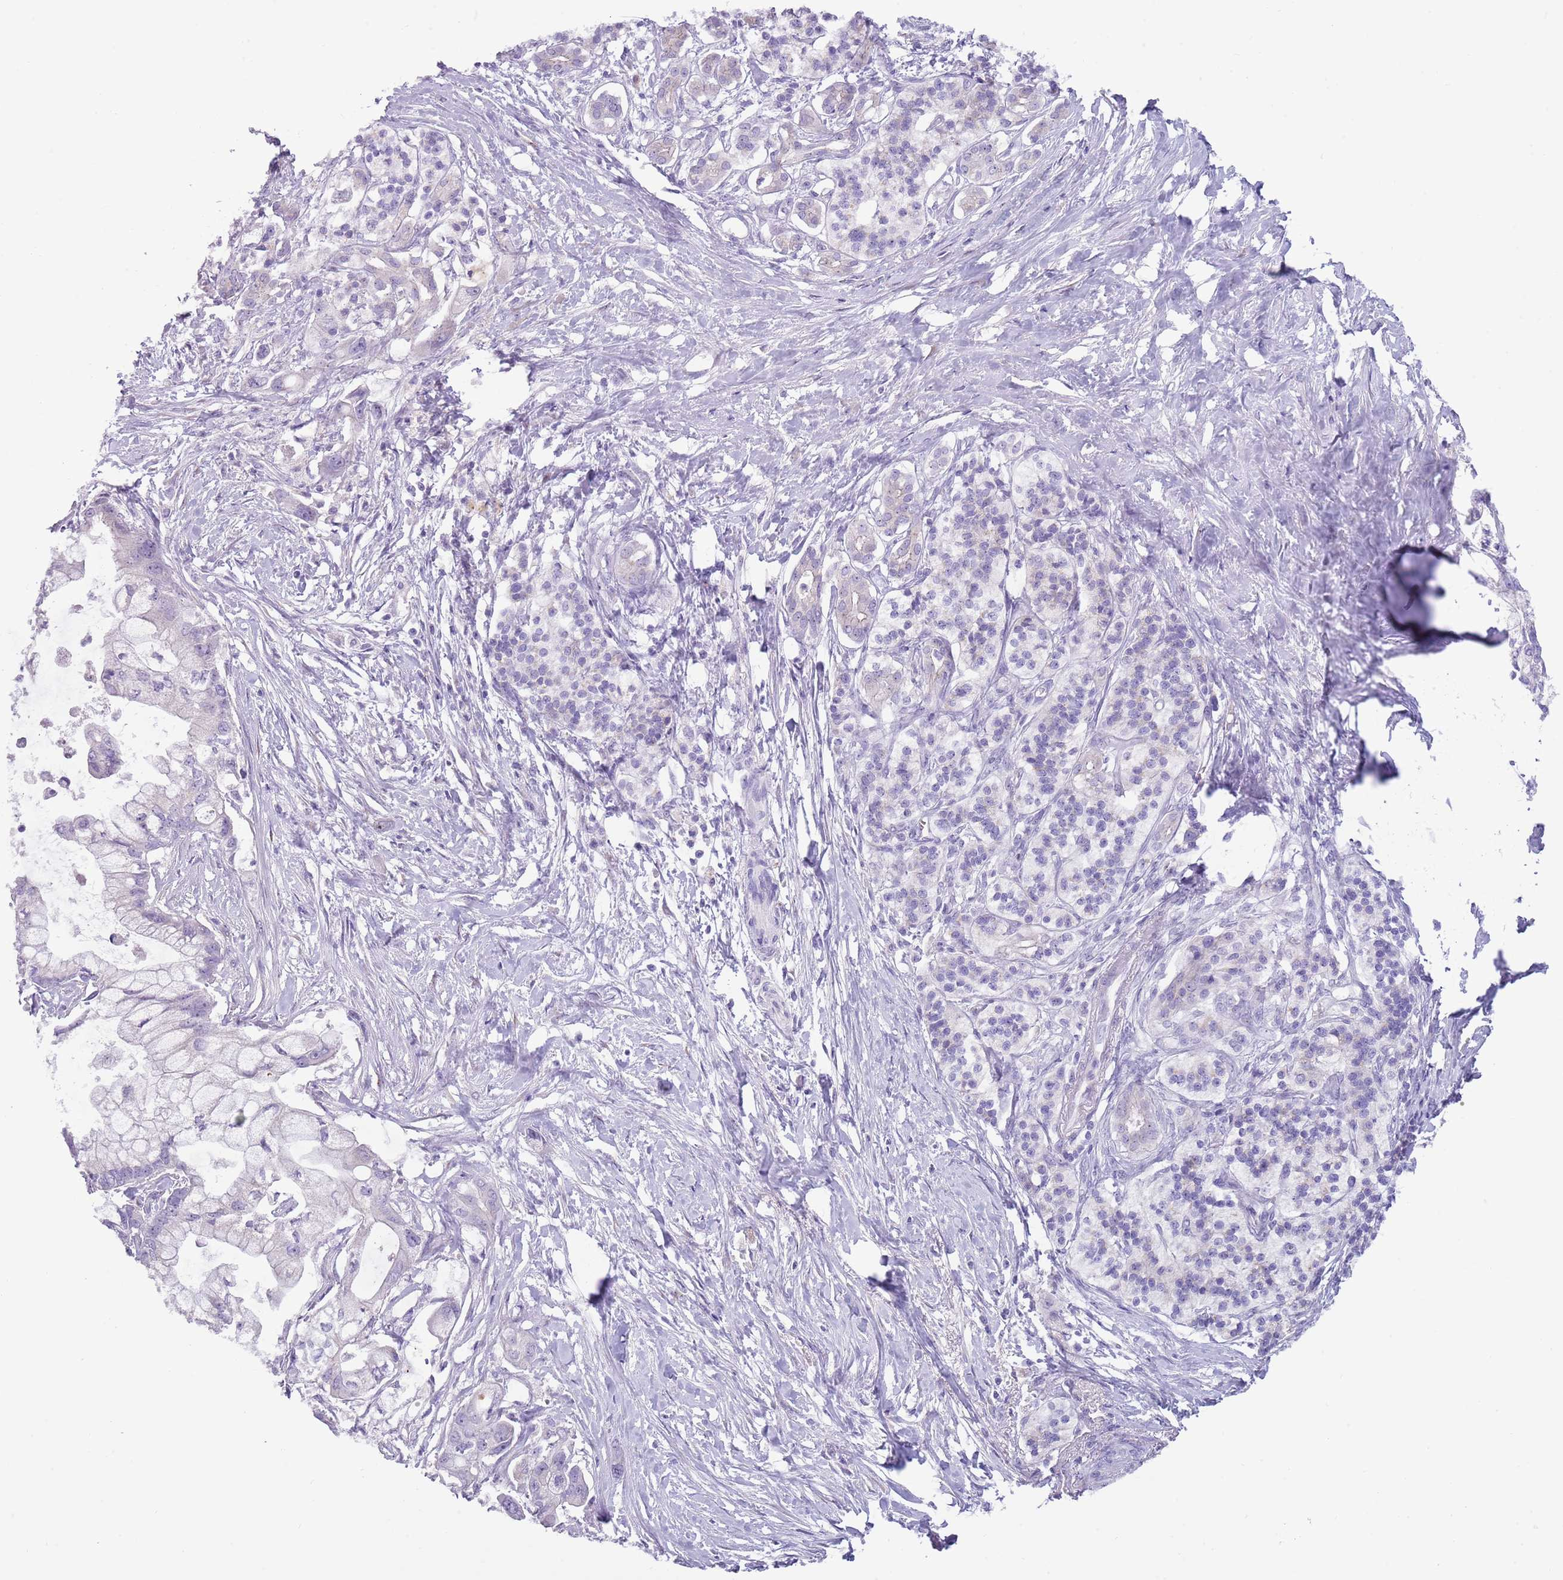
{"staining": {"intensity": "negative", "quantity": "none", "location": "none"}, "tissue": "pancreatic cancer", "cell_type": "Tumor cells", "image_type": "cancer", "snomed": [{"axis": "morphology", "description": "Adenocarcinoma, NOS"}, {"axis": "topography", "description": "Pancreas"}], "caption": "An image of pancreatic cancer stained for a protein shows no brown staining in tumor cells.", "gene": "NBPF6", "patient": {"sex": "male", "age": 68}}